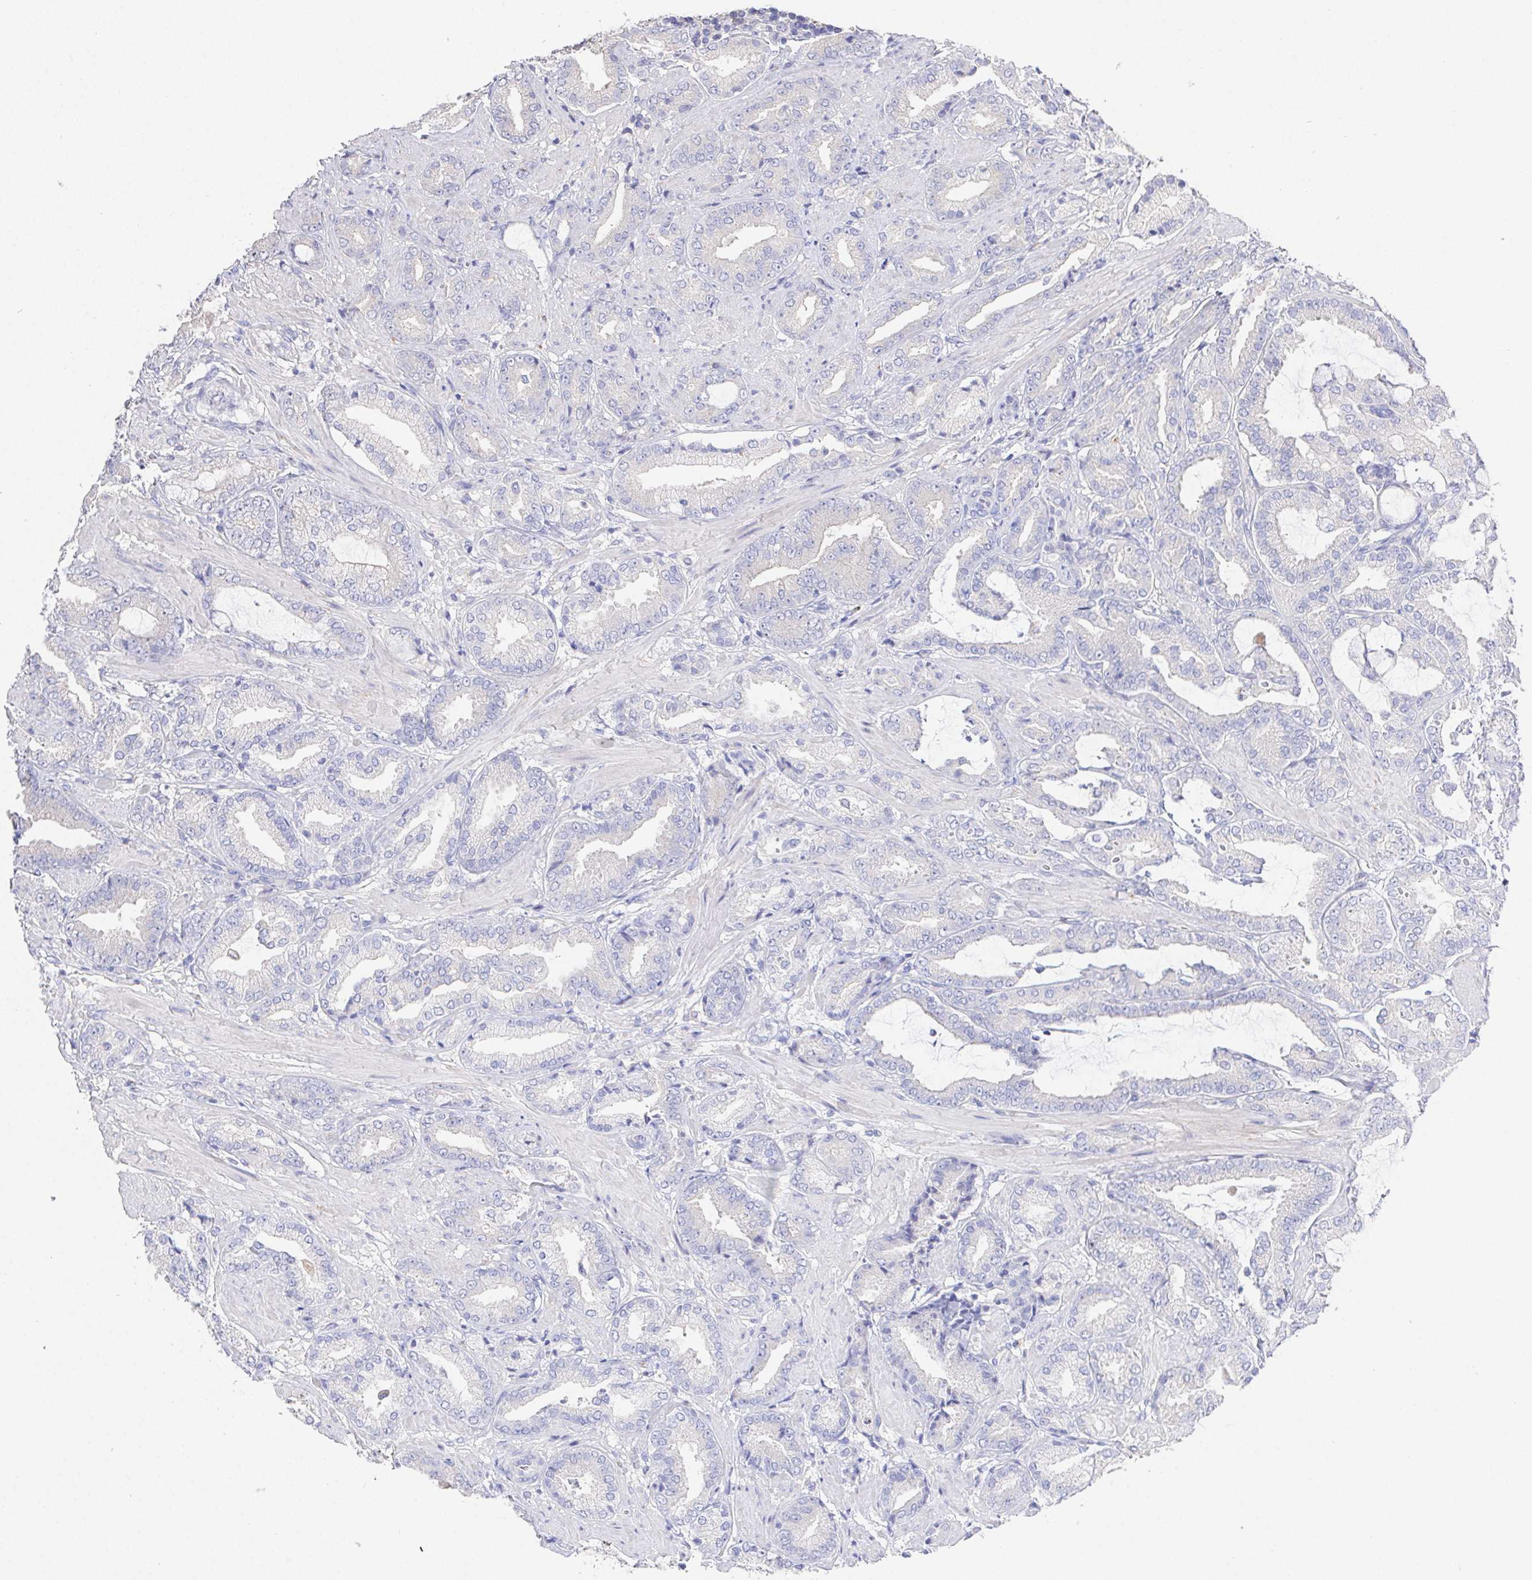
{"staining": {"intensity": "negative", "quantity": "none", "location": "none"}, "tissue": "prostate cancer", "cell_type": "Tumor cells", "image_type": "cancer", "snomed": [{"axis": "morphology", "description": "Adenocarcinoma, High grade"}, {"axis": "topography", "description": "Prostate"}], "caption": "Immunohistochemical staining of prostate adenocarcinoma (high-grade) reveals no significant staining in tumor cells.", "gene": "PRG3", "patient": {"sex": "male", "age": 56}}